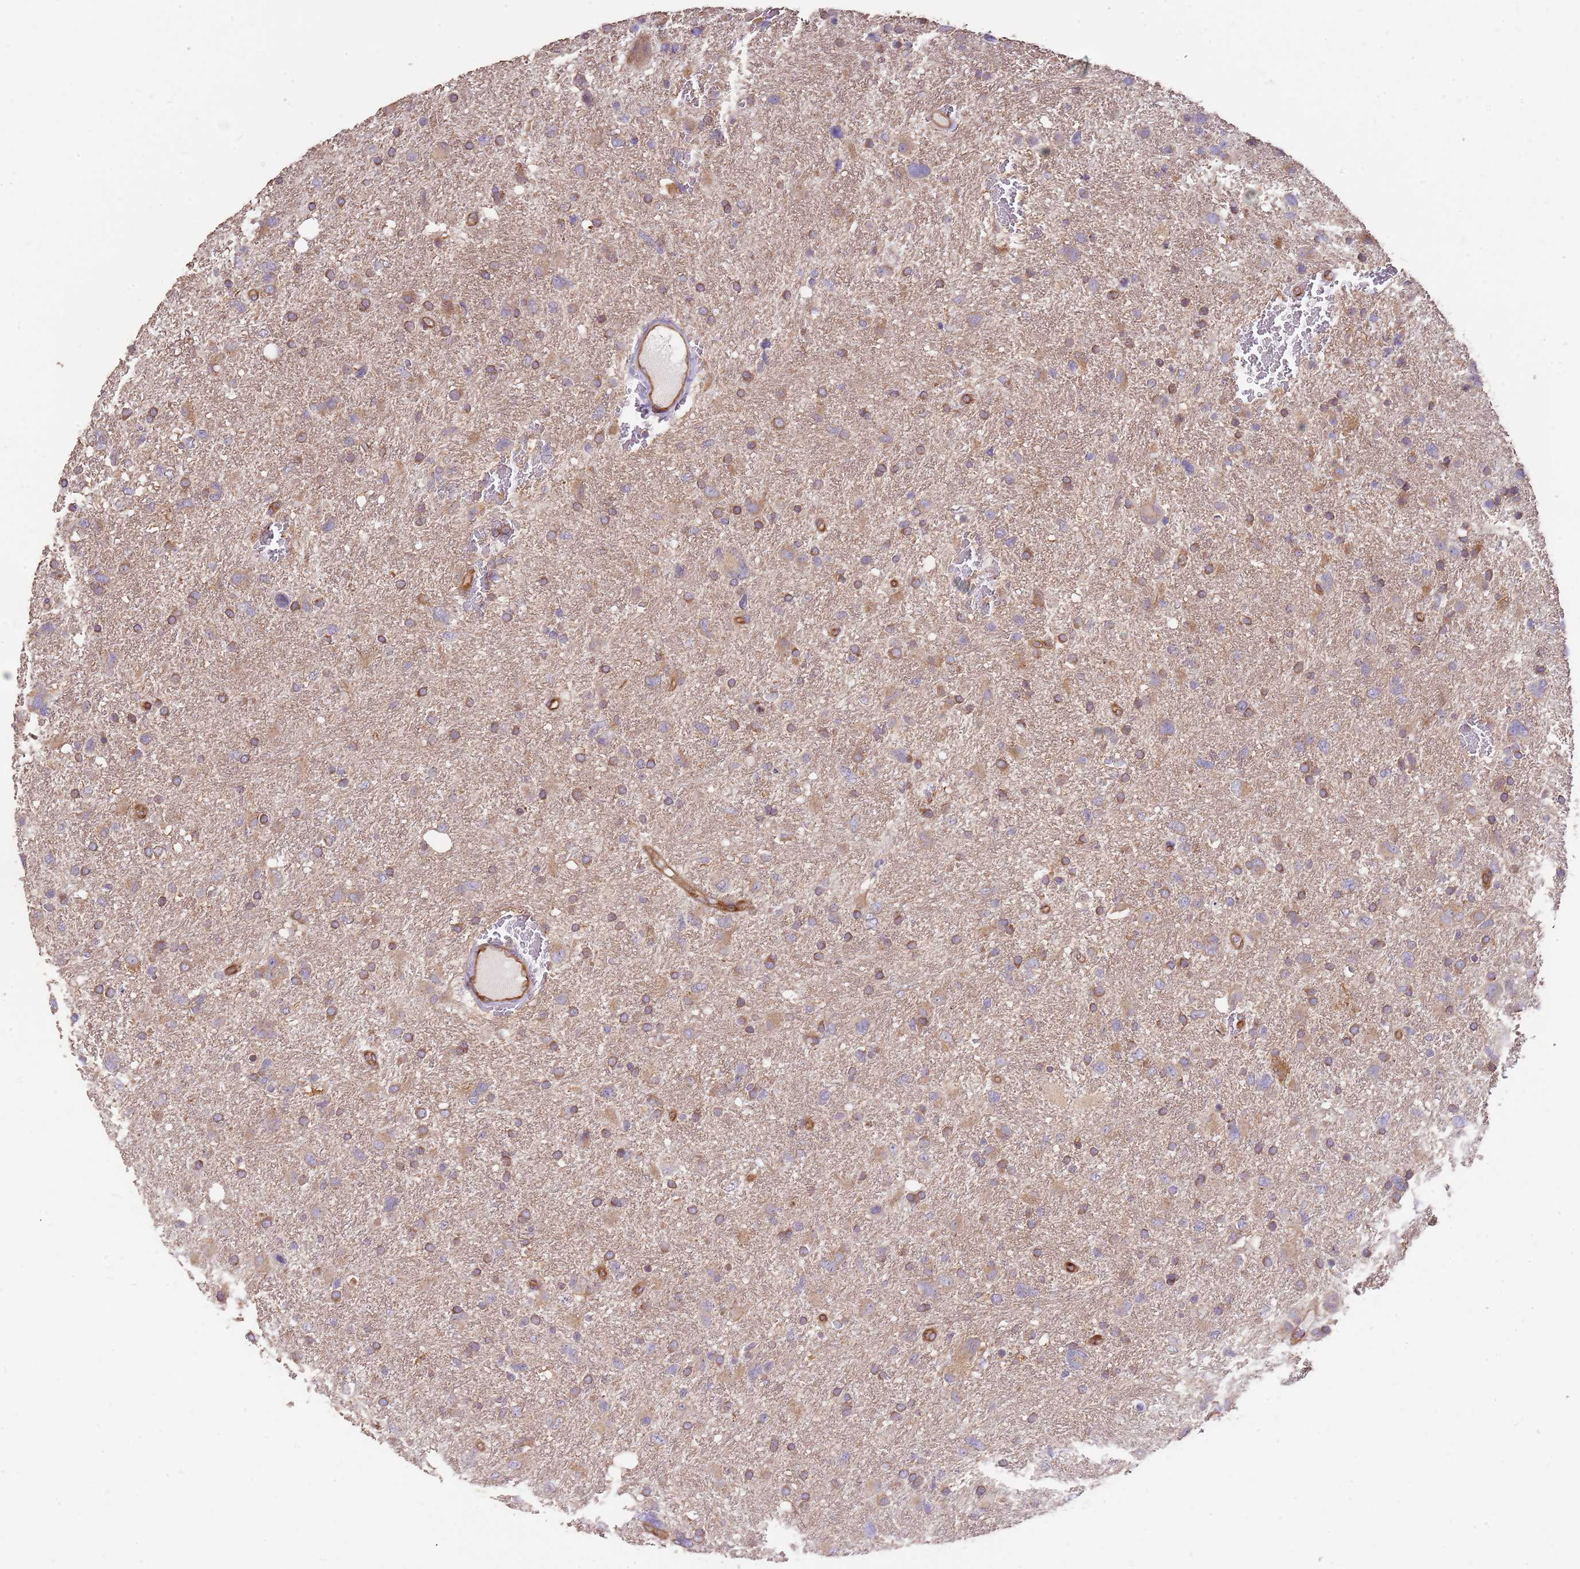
{"staining": {"intensity": "moderate", "quantity": ">75%", "location": "cytoplasmic/membranous"}, "tissue": "glioma", "cell_type": "Tumor cells", "image_type": "cancer", "snomed": [{"axis": "morphology", "description": "Glioma, malignant, High grade"}, {"axis": "topography", "description": "Brain"}], "caption": "Glioma tissue shows moderate cytoplasmic/membranous expression in about >75% of tumor cells, visualized by immunohistochemistry. (Stains: DAB in brown, nuclei in blue, Microscopy: brightfield microscopy at high magnification).", "gene": "DOCK9", "patient": {"sex": "male", "age": 61}}